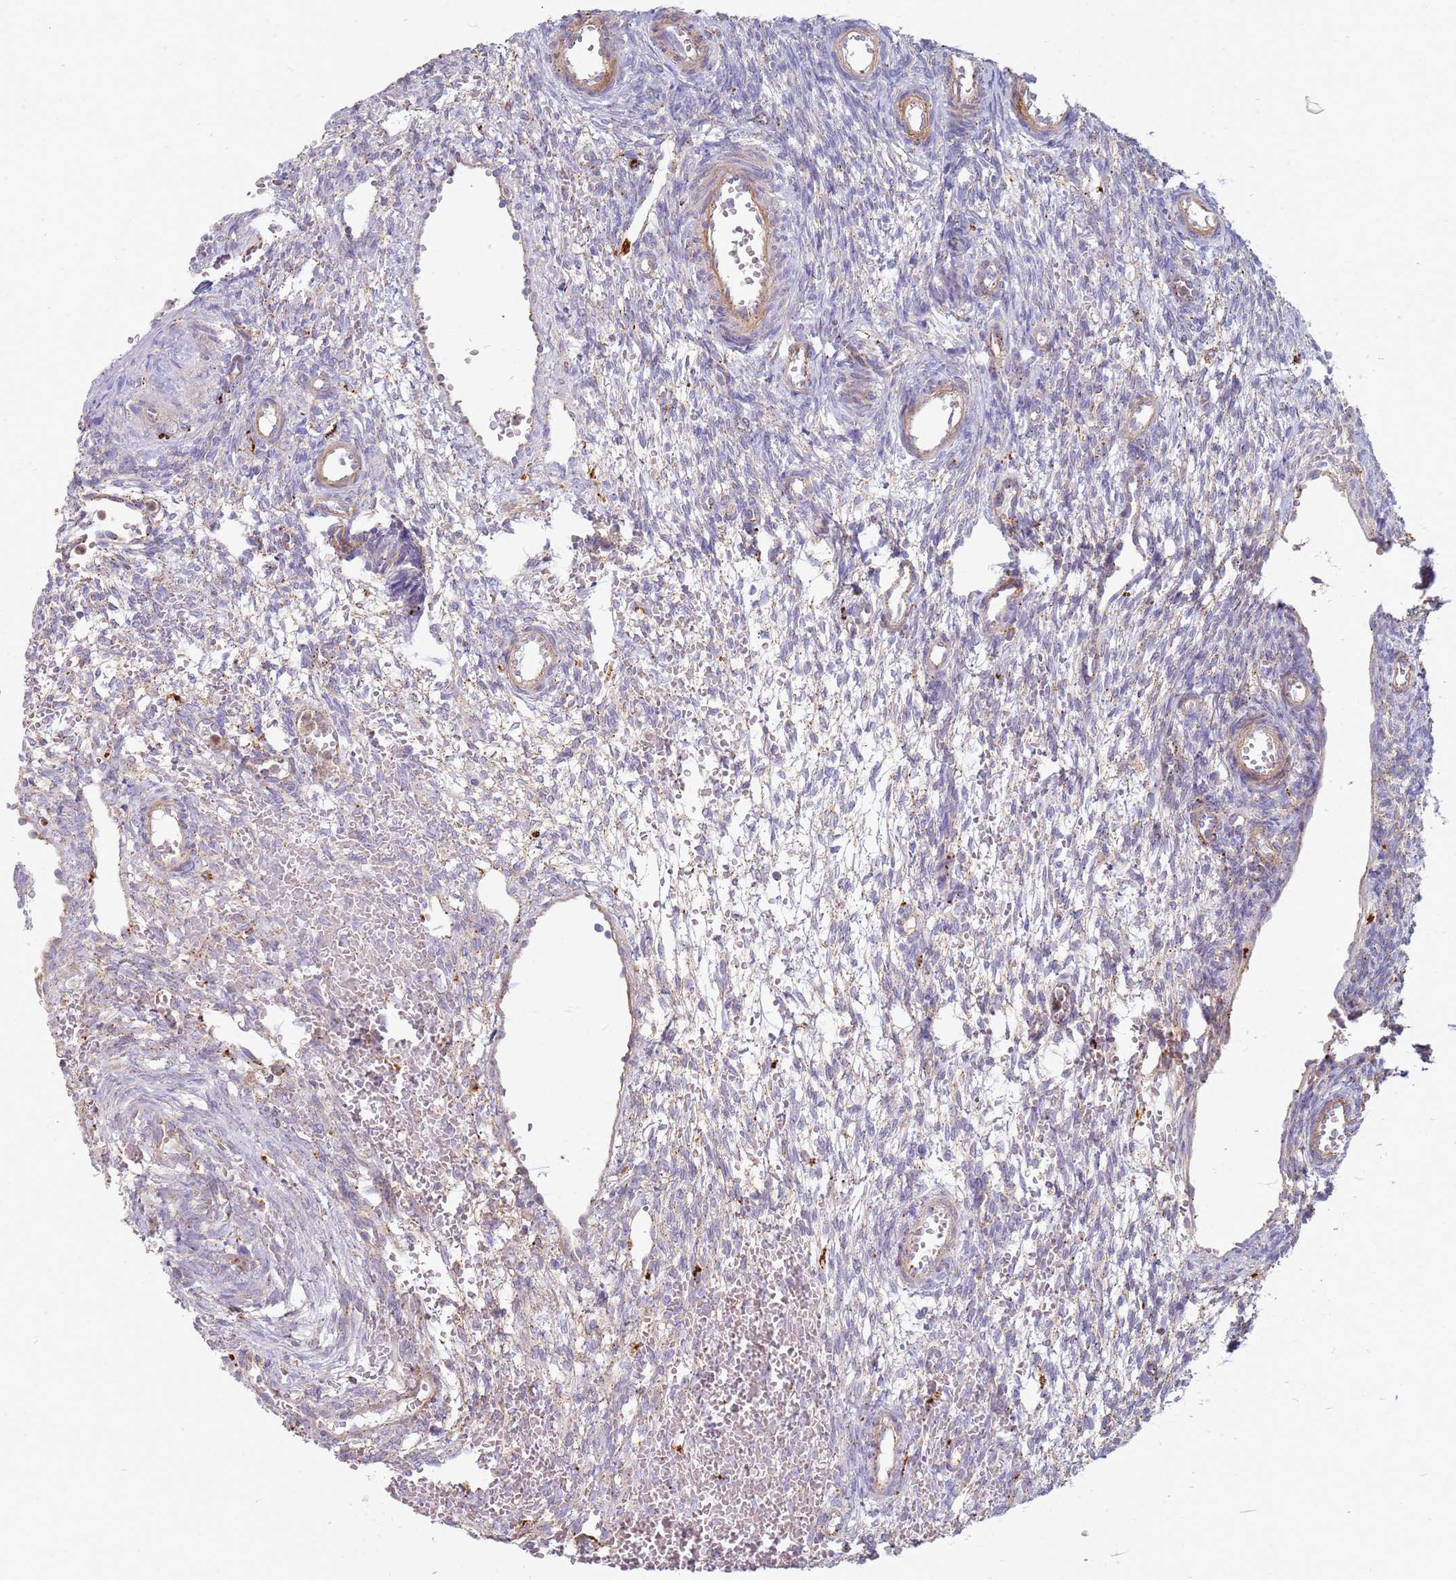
{"staining": {"intensity": "weak", "quantity": "<25%", "location": "cytoplasmic/membranous"}, "tissue": "ovary", "cell_type": "Ovarian stroma cells", "image_type": "normal", "snomed": [{"axis": "morphology", "description": "Normal tissue, NOS"}, {"axis": "topography", "description": "Ovary"}], "caption": "High power microscopy micrograph of an IHC micrograph of unremarkable ovary, revealing no significant staining in ovarian stroma cells. (DAB (3,3'-diaminobenzidine) immunohistochemistry (IHC) visualized using brightfield microscopy, high magnification).", "gene": "TMEM229B", "patient": {"sex": "female", "age": 39}}